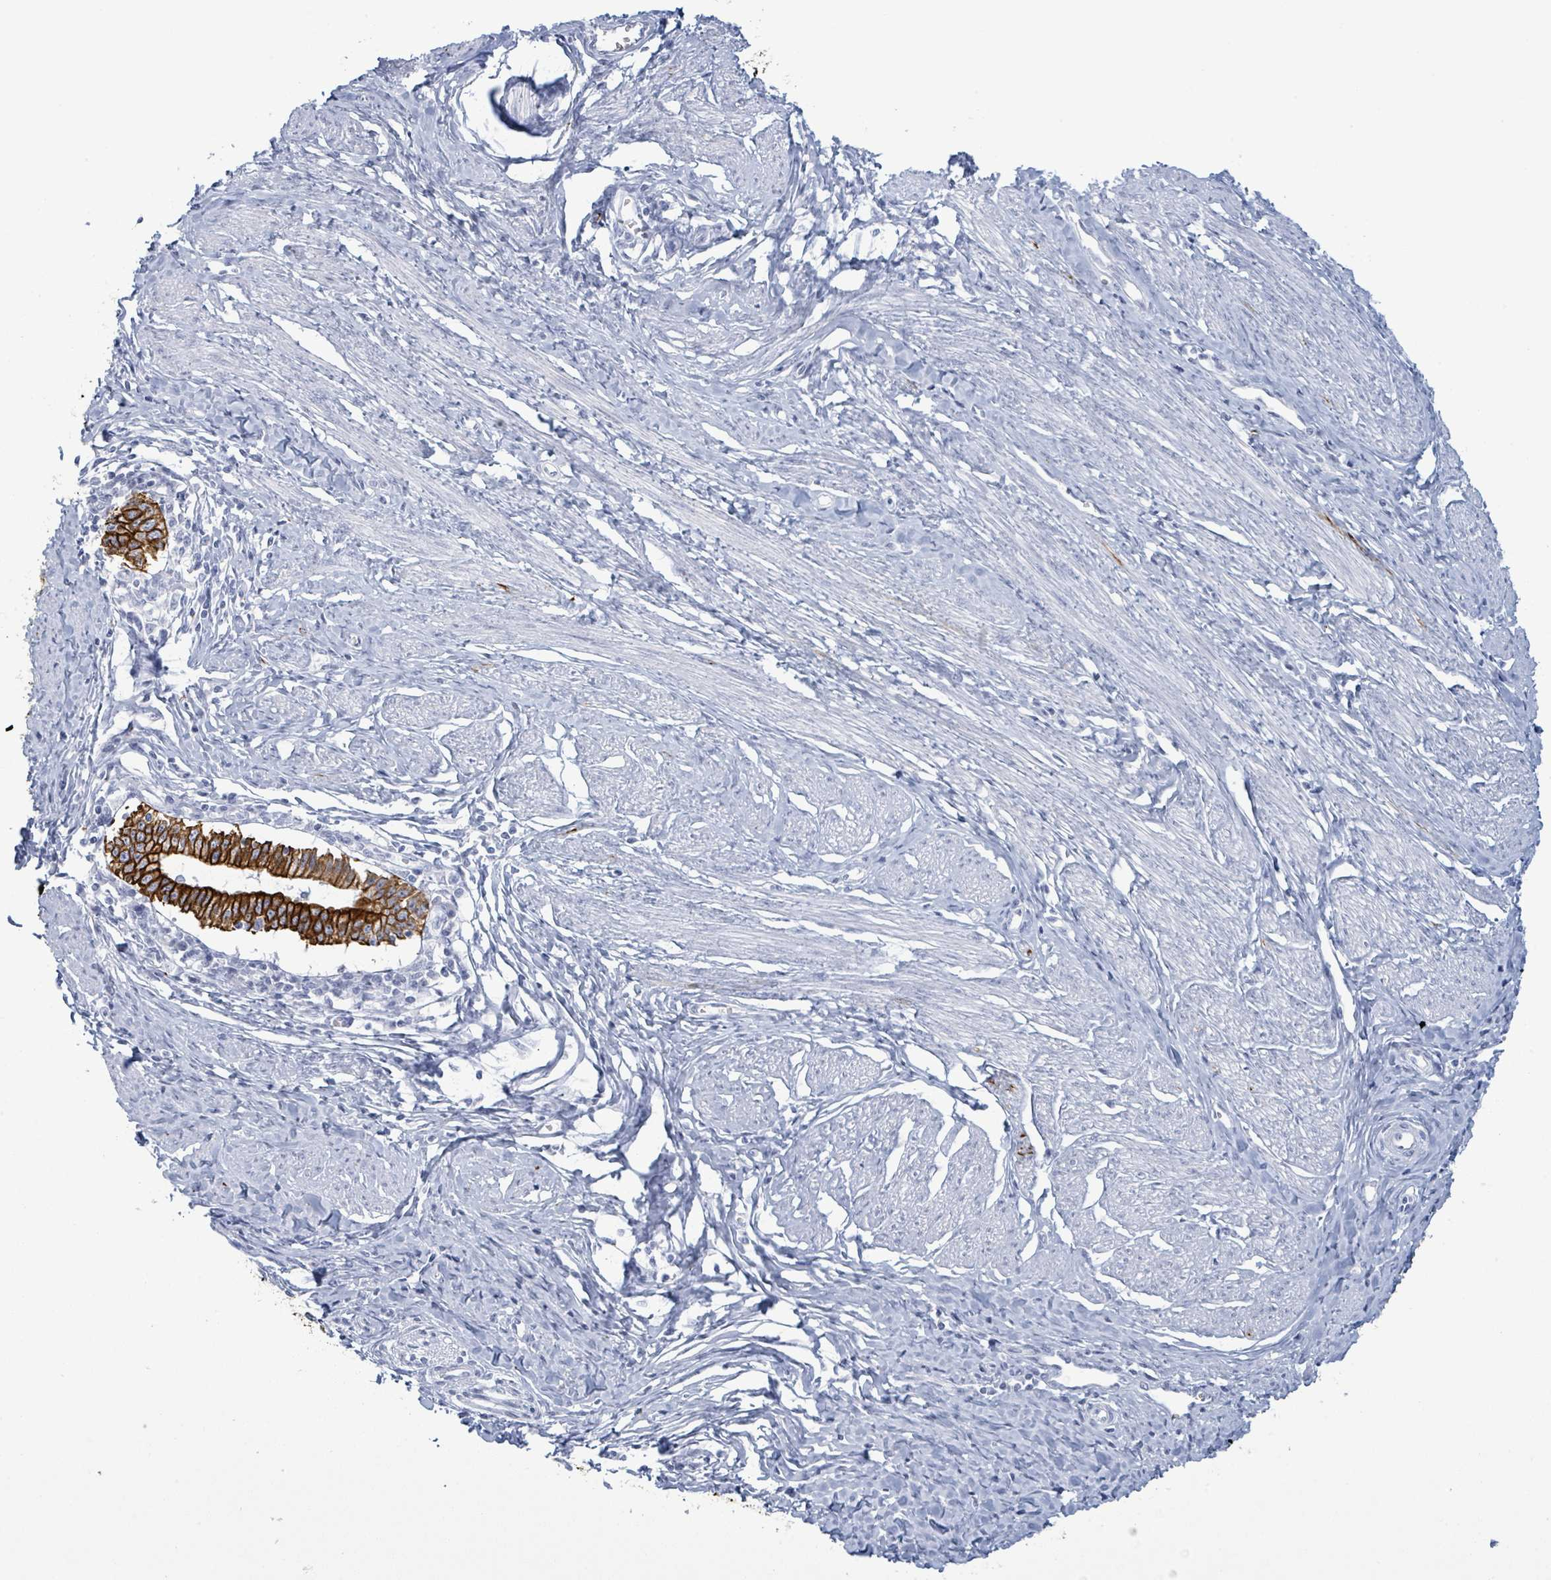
{"staining": {"intensity": "strong", "quantity": ">75%", "location": "cytoplasmic/membranous"}, "tissue": "cervical cancer", "cell_type": "Tumor cells", "image_type": "cancer", "snomed": [{"axis": "morphology", "description": "Adenocarcinoma, NOS"}, {"axis": "topography", "description": "Cervix"}], "caption": "High-magnification brightfield microscopy of cervical cancer stained with DAB (3,3'-diaminobenzidine) (brown) and counterstained with hematoxylin (blue). tumor cells exhibit strong cytoplasmic/membranous positivity is identified in about>75% of cells.", "gene": "KRT8", "patient": {"sex": "female", "age": 36}}